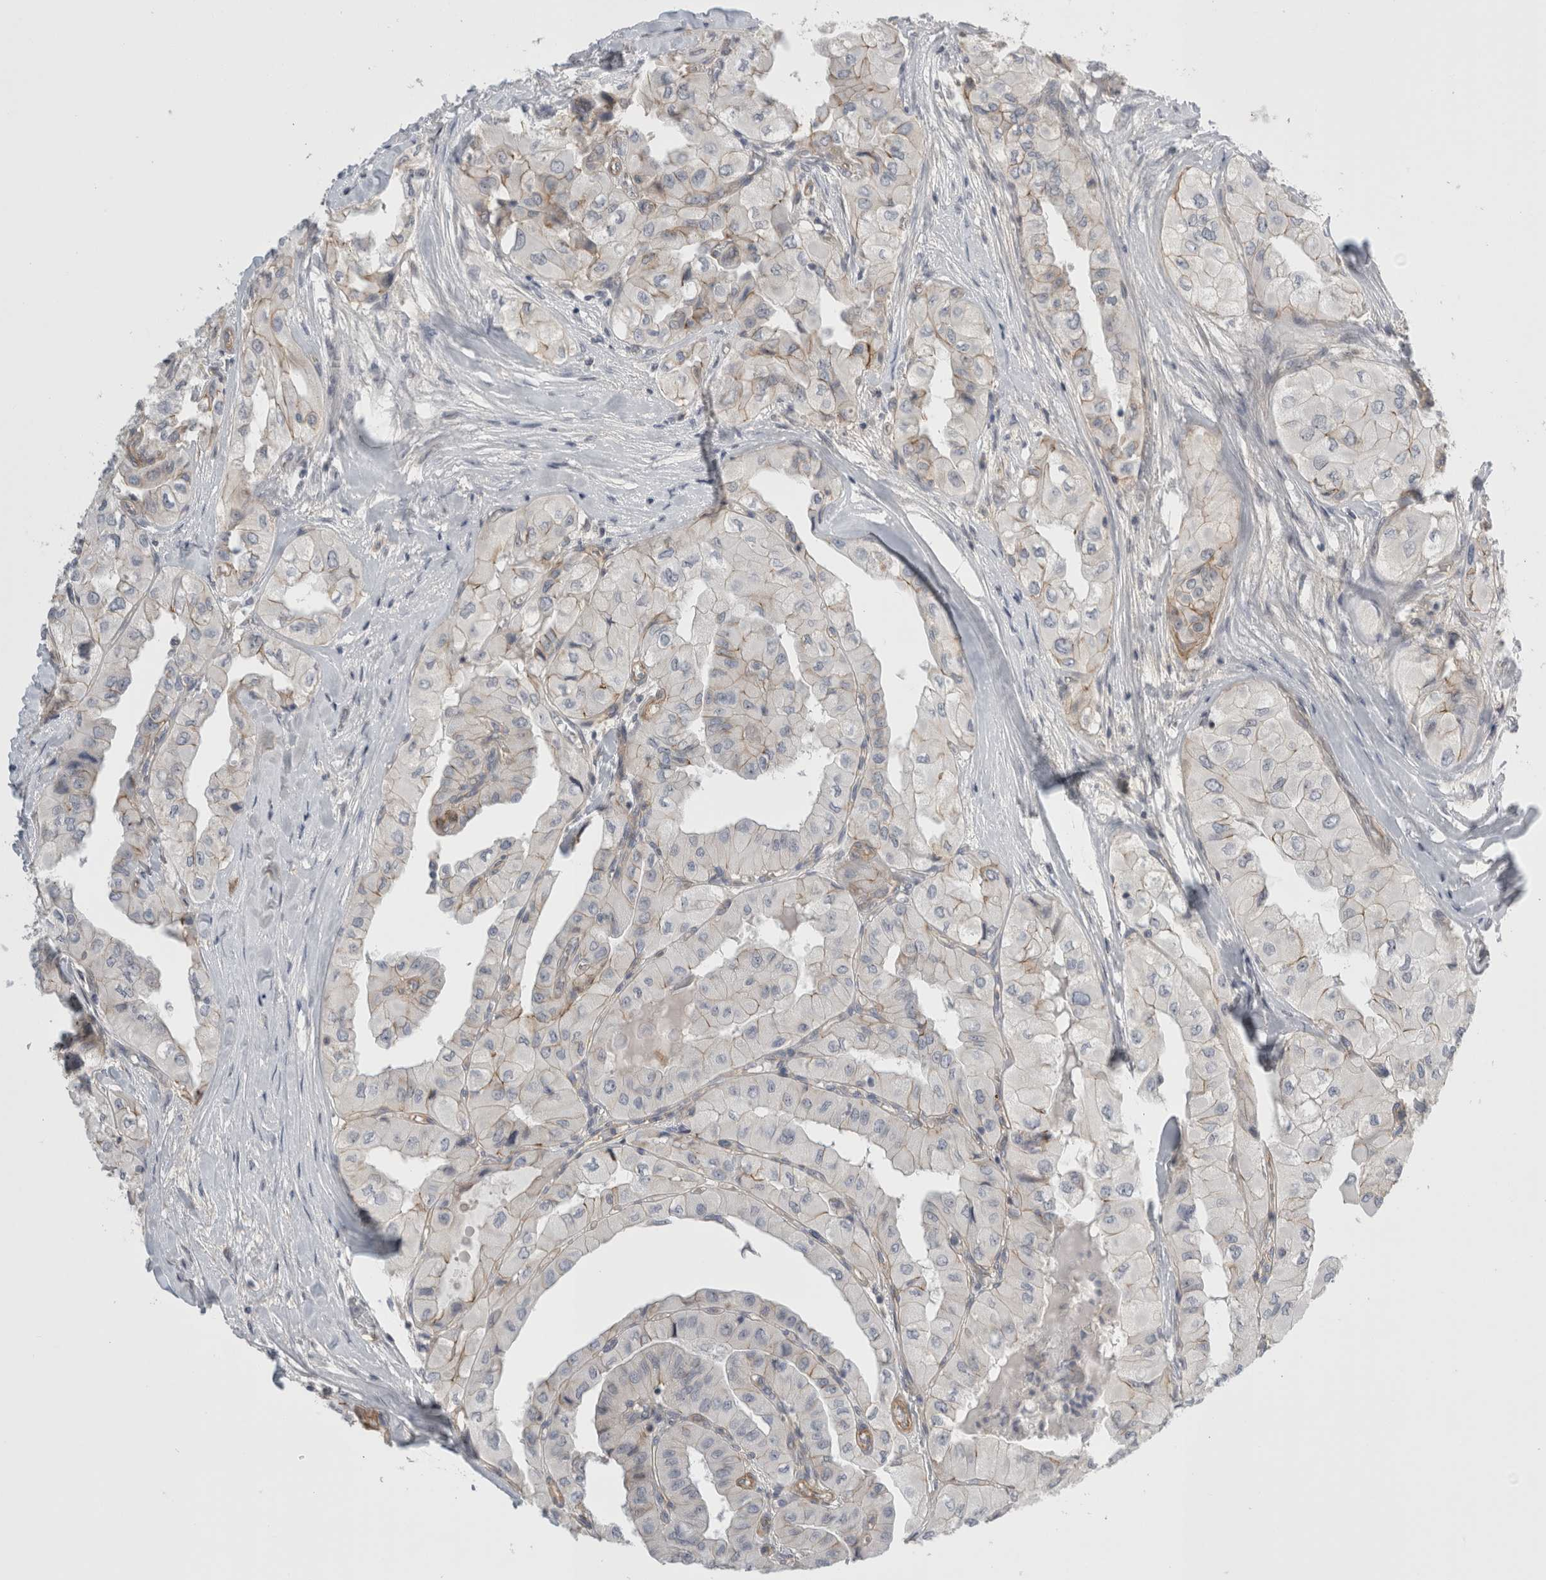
{"staining": {"intensity": "weak", "quantity": "<25%", "location": "cytoplasmic/membranous"}, "tissue": "thyroid cancer", "cell_type": "Tumor cells", "image_type": "cancer", "snomed": [{"axis": "morphology", "description": "Papillary adenocarcinoma, NOS"}, {"axis": "topography", "description": "Thyroid gland"}], "caption": "IHC of human thyroid cancer (papillary adenocarcinoma) demonstrates no positivity in tumor cells. Brightfield microscopy of immunohistochemistry (IHC) stained with DAB (3,3'-diaminobenzidine) (brown) and hematoxylin (blue), captured at high magnification.", "gene": "VANGL1", "patient": {"sex": "female", "age": 59}}